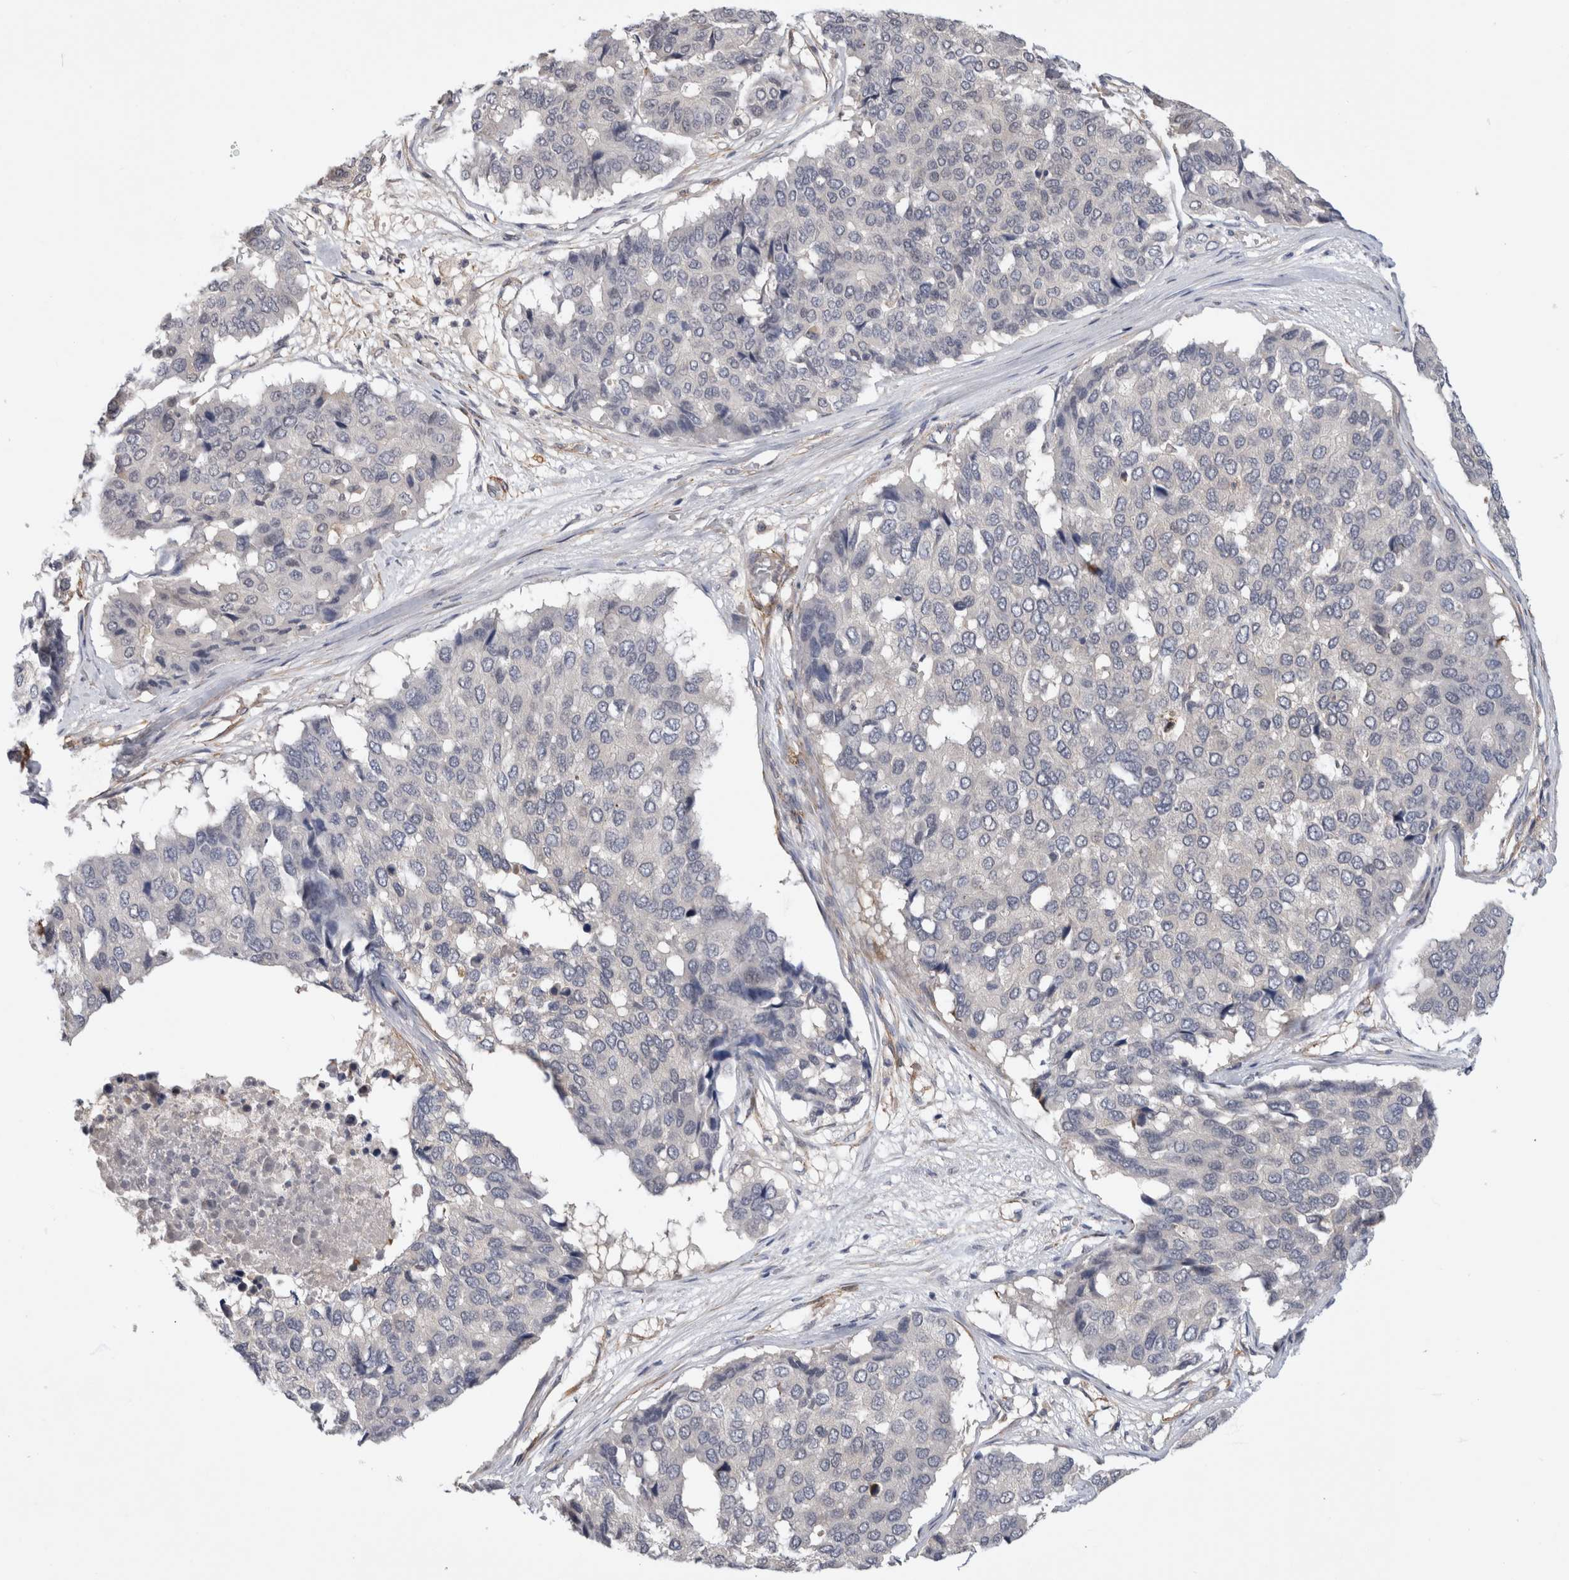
{"staining": {"intensity": "negative", "quantity": "none", "location": "none"}, "tissue": "pancreatic cancer", "cell_type": "Tumor cells", "image_type": "cancer", "snomed": [{"axis": "morphology", "description": "Adenocarcinoma, NOS"}, {"axis": "topography", "description": "Pancreas"}], "caption": "Tumor cells are negative for brown protein staining in pancreatic adenocarcinoma. (Brightfield microscopy of DAB immunohistochemistry at high magnification).", "gene": "PGM1", "patient": {"sex": "male", "age": 50}}